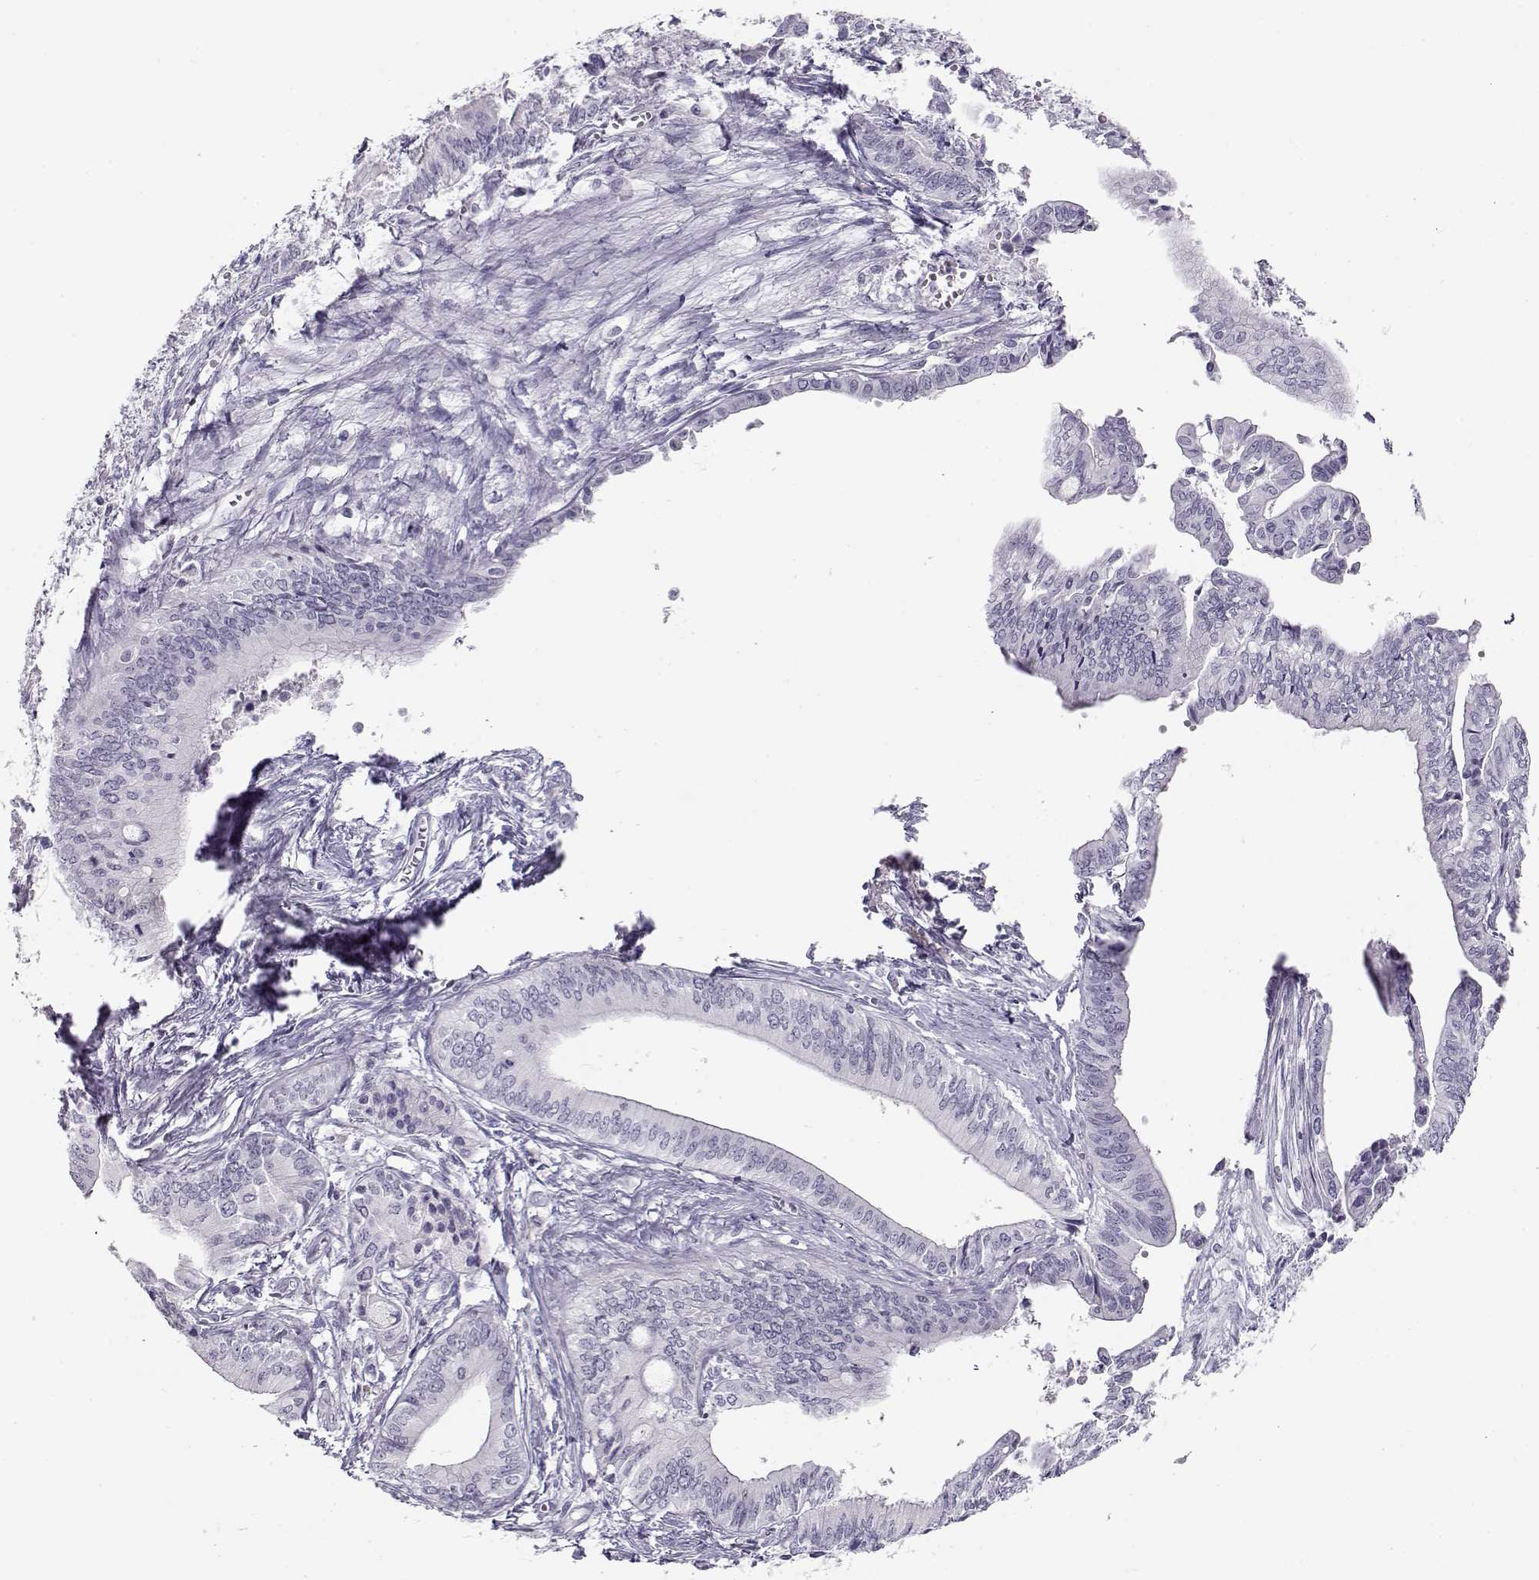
{"staining": {"intensity": "negative", "quantity": "none", "location": "none"}, "tissue": "pancreatic cancer", "cell_type": "Tumor cells", "image_type": "cancer", "snomed": [{"axis": "morphology", "description": "Adenocarcinoma, NOS"}, {"axis": "topography", "description": "Pancreas"}], "caption": "DAB immunohistochemical staining of human pancreatic cancer (adenocarcinoma) displays no significant expression in tumor cells.", "gene": "IMPG1", "patient": {"sex": "female", "age": 61}}